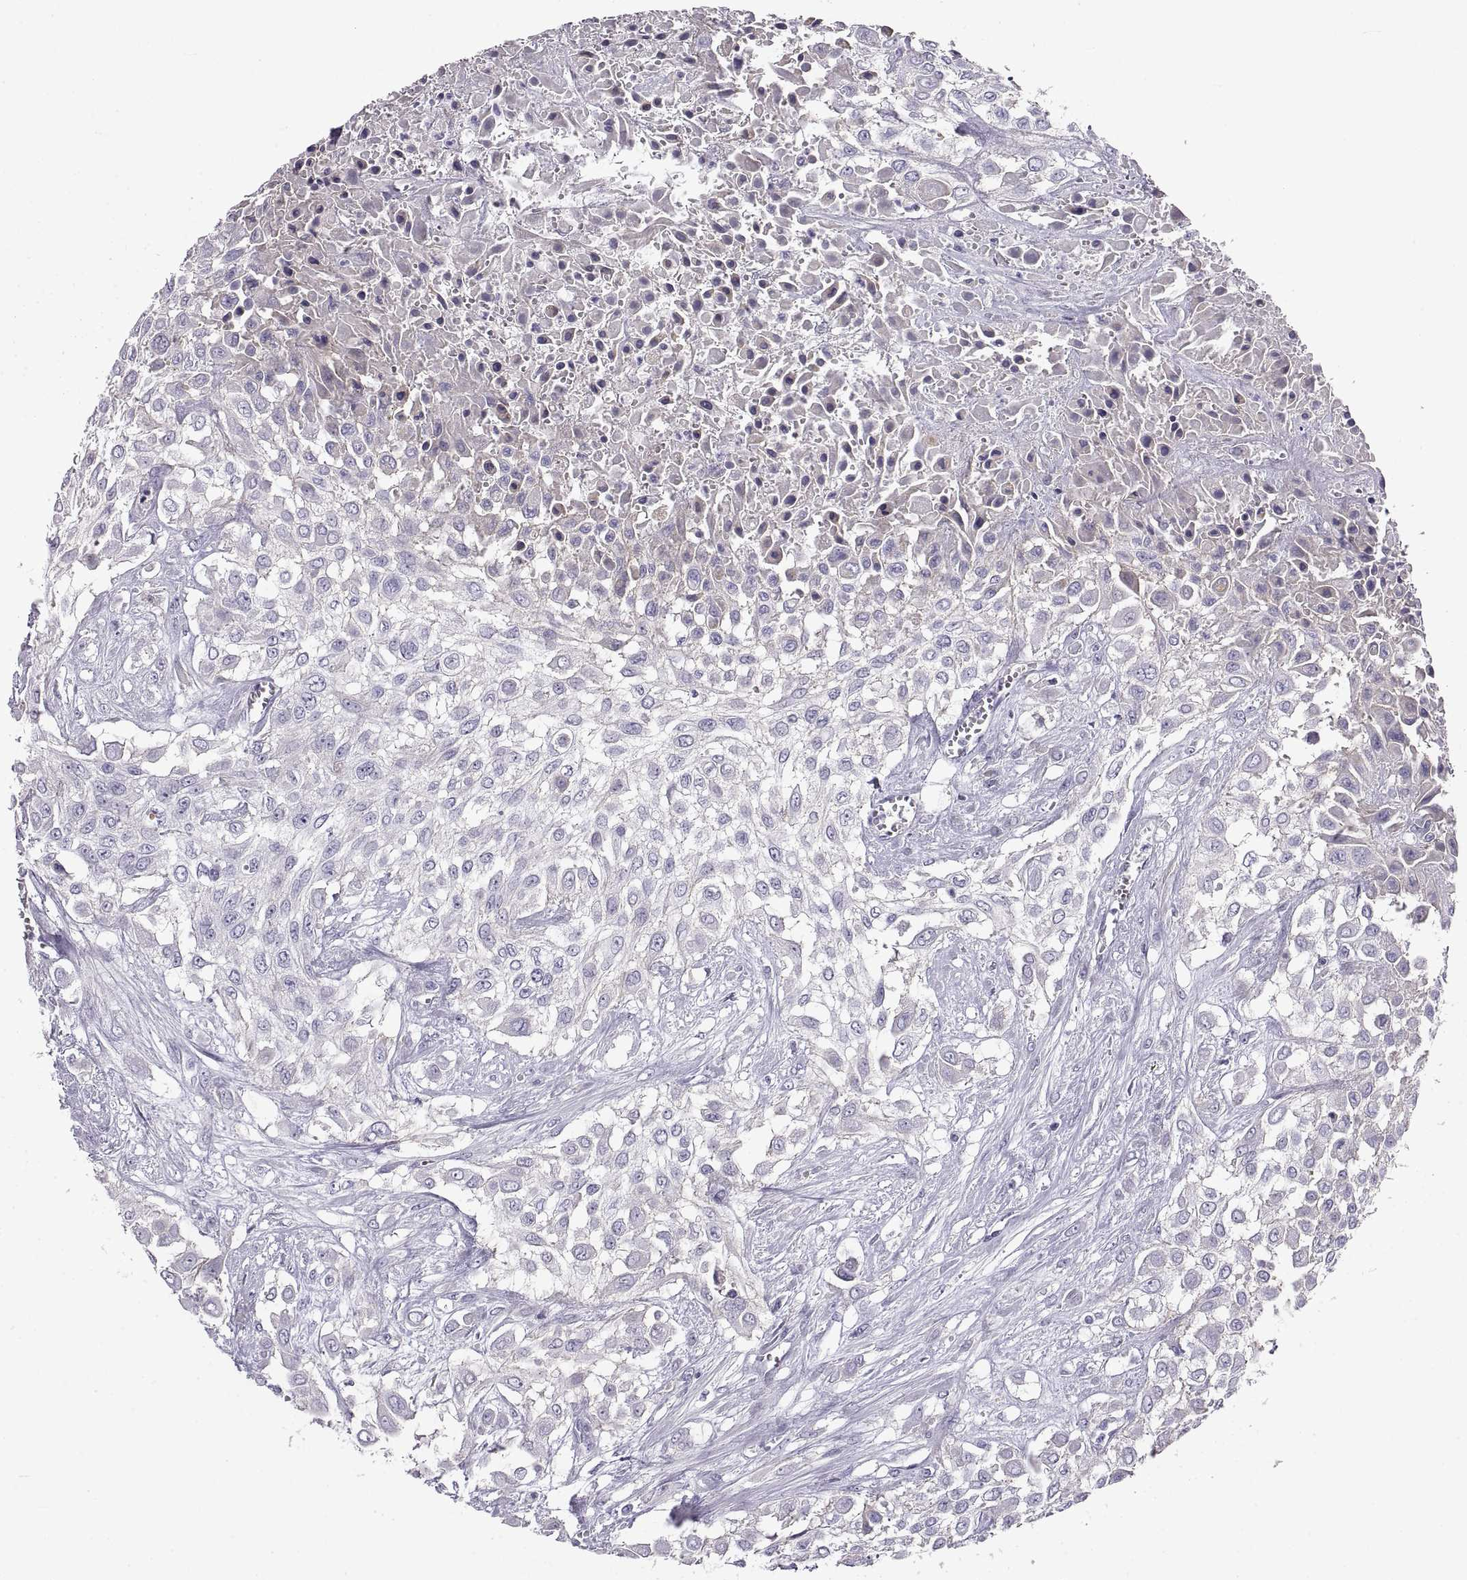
{"staining": {"intensity": "negative", "quantity": "none", "location": "none"}, "tissue": "urothelial cancer", "cell_type": "Tumor cells", "image_type": "cancer", "snomed": [{"axis": "morphology", "description": "Urothelial carcinoma, High grade"}, {"axis": "topography", "description": "Urinary bladder"}], "caption": "DAB immunohistochemical staining of human urothelial cancer demonstrates no significant positivity in tumor cells. (DAB immunohistochemistry (IHC) visualized using brightfield microscopy, high magnification).", "gene": "CRYBB3", "patient": {"sex": "male", "age": 57}}